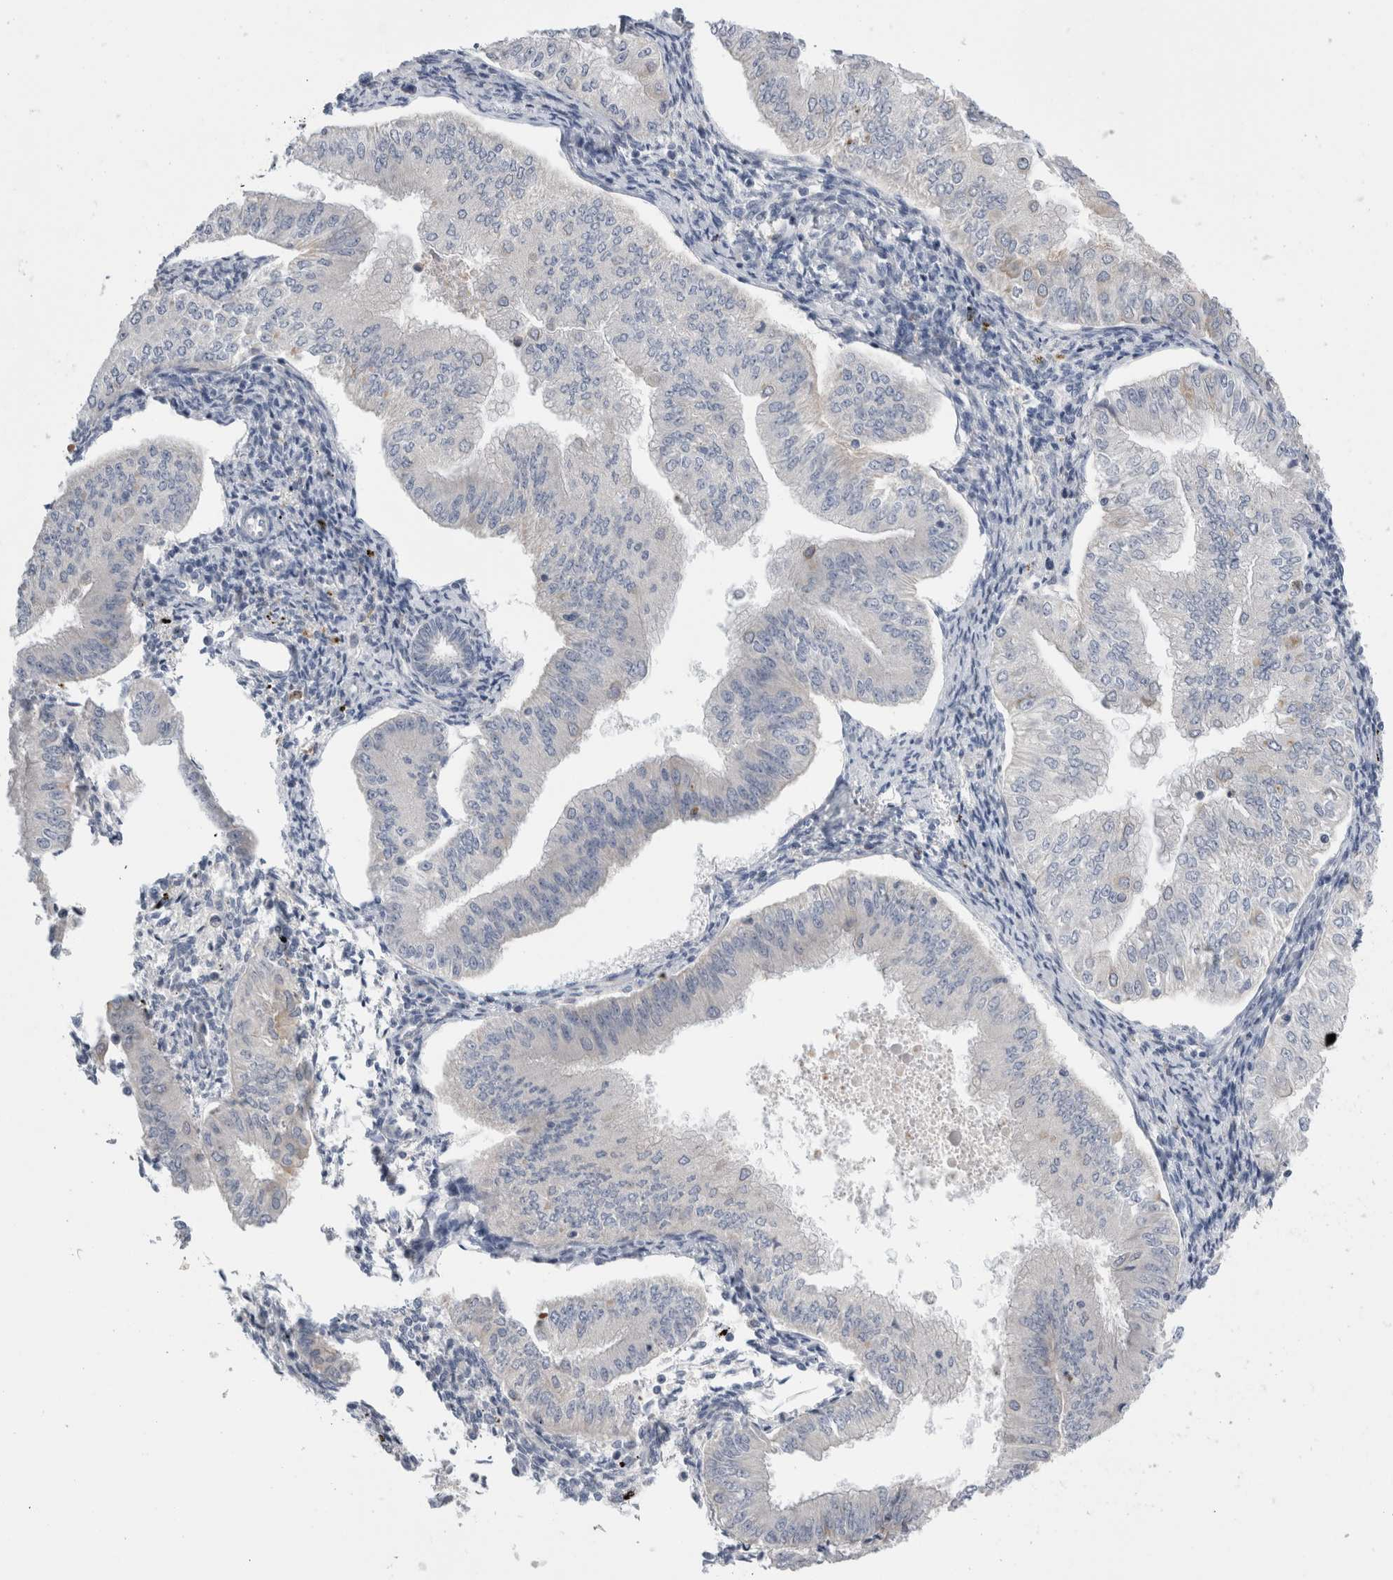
{"staining": {"intensity": "negative", "quantity": "none", "location": "none"}, "tissue": "endometrial cancer", "cell_type": "Tumor cells", "image_type": "cancer", "snomed": [{"axis": "morphology", "description": "Normal tissue, NOS"}, {"axis": "morphology", "description": "Adenocarcinoma, NOS"}, {"axis": "topography", "description": "Endometrium"}], "caption": "This photomicrograph is of endometrial cancer stained with IHC to label a protein in brown with the nuclei are counter-stained blue. There is no expression in tumor cells.", "gene": "SLC20A2", "patient": {"sex": "female", "age": 53}}